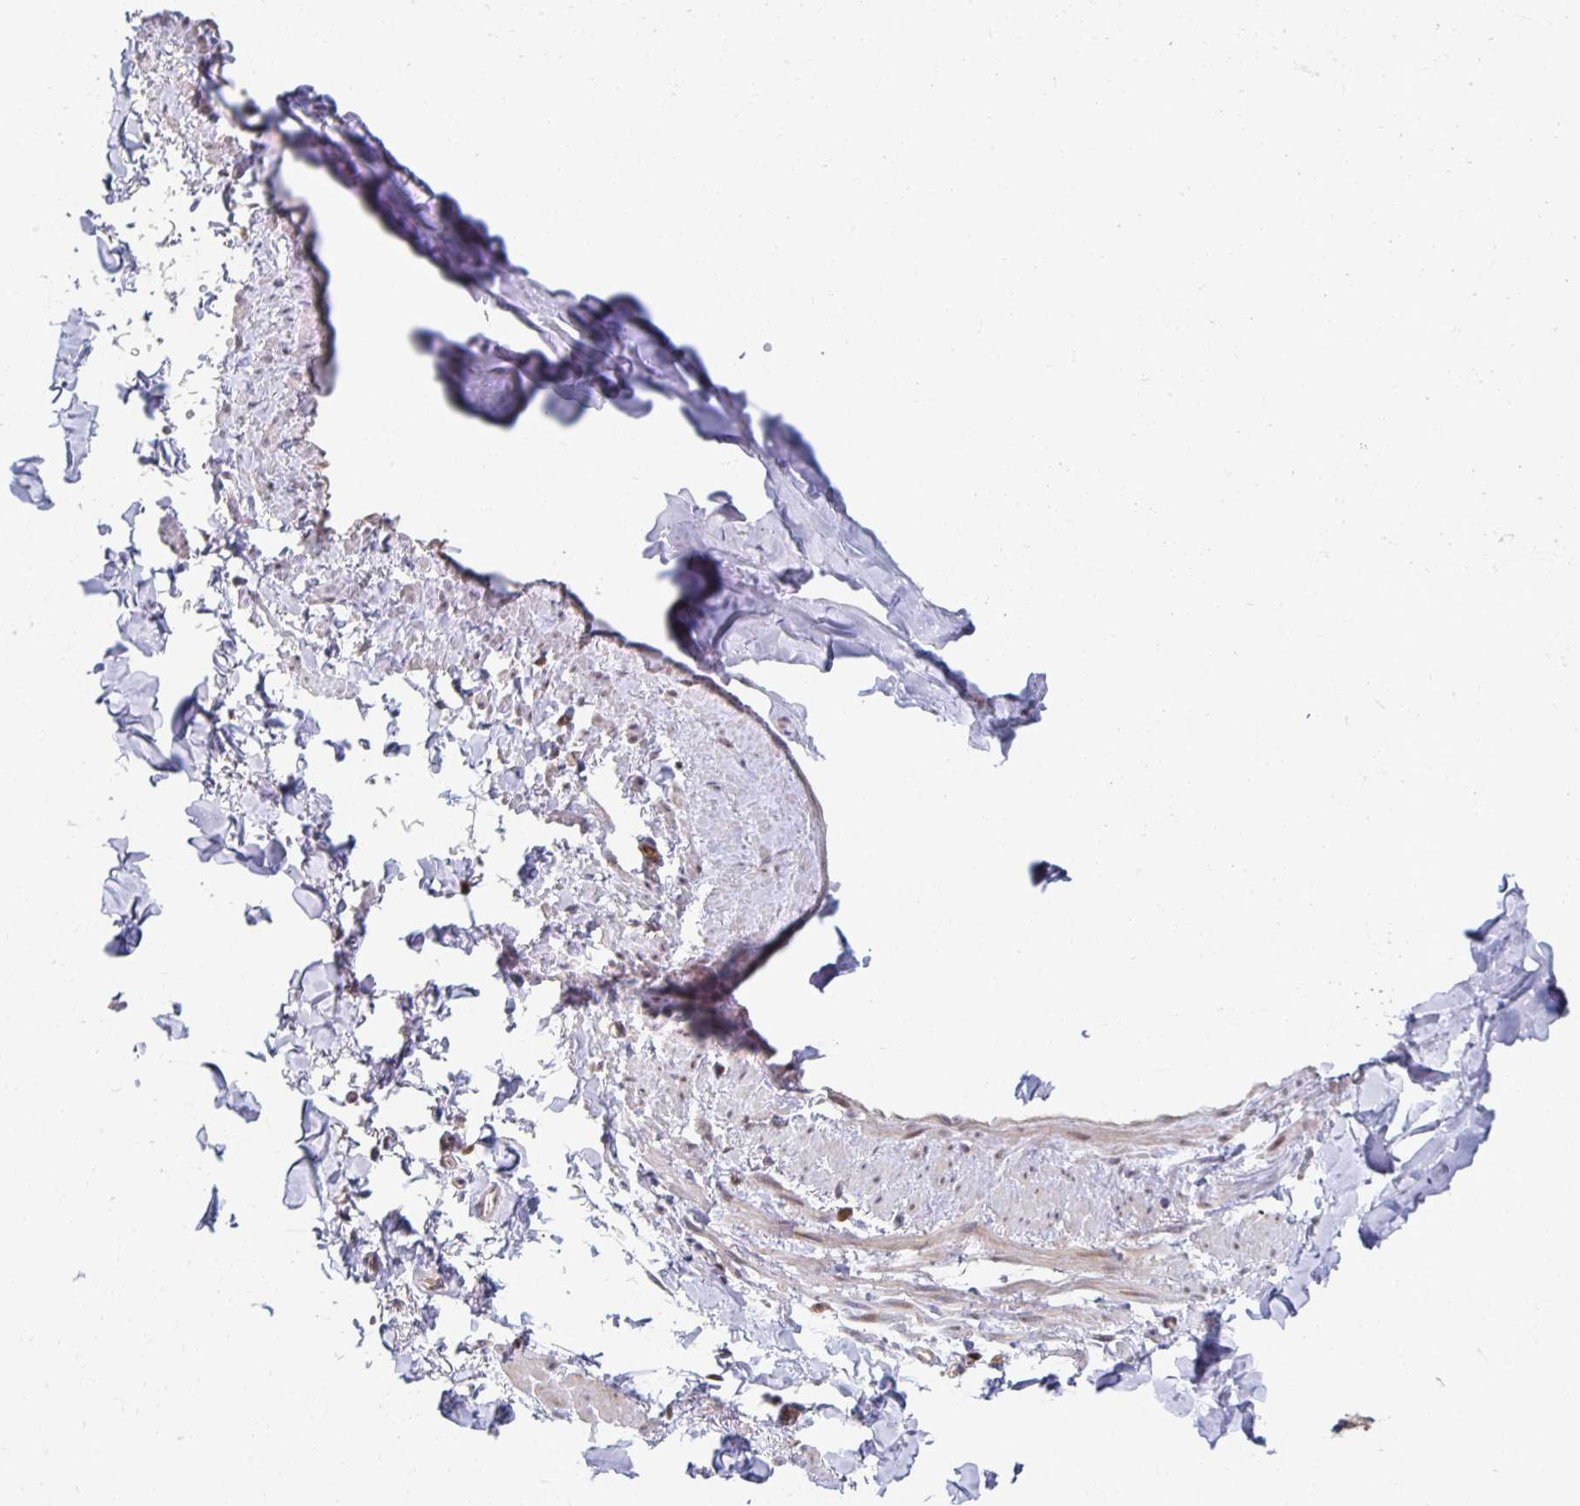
{"staining": {"intensity": "negative", "quantity": "none", "location": "none"}, "tissue": "adipose tissue", "cell_type": "Adipocytes", "image_type": "normal", "snomed": [{"axis": "morphology", "description": "Normal tissue, NOS"}, {"axis": "topography", "description": "Vulva"}, {"axis": "topography", "description": "Peripheral nerve tissue"}], "caption": "DAB immunohistochemical staining of benign human adipose tissue shows no significant positivity in adipocytes.", "gene": "HCFC1R1", "patient": {"sex": "female", "age": 66}}